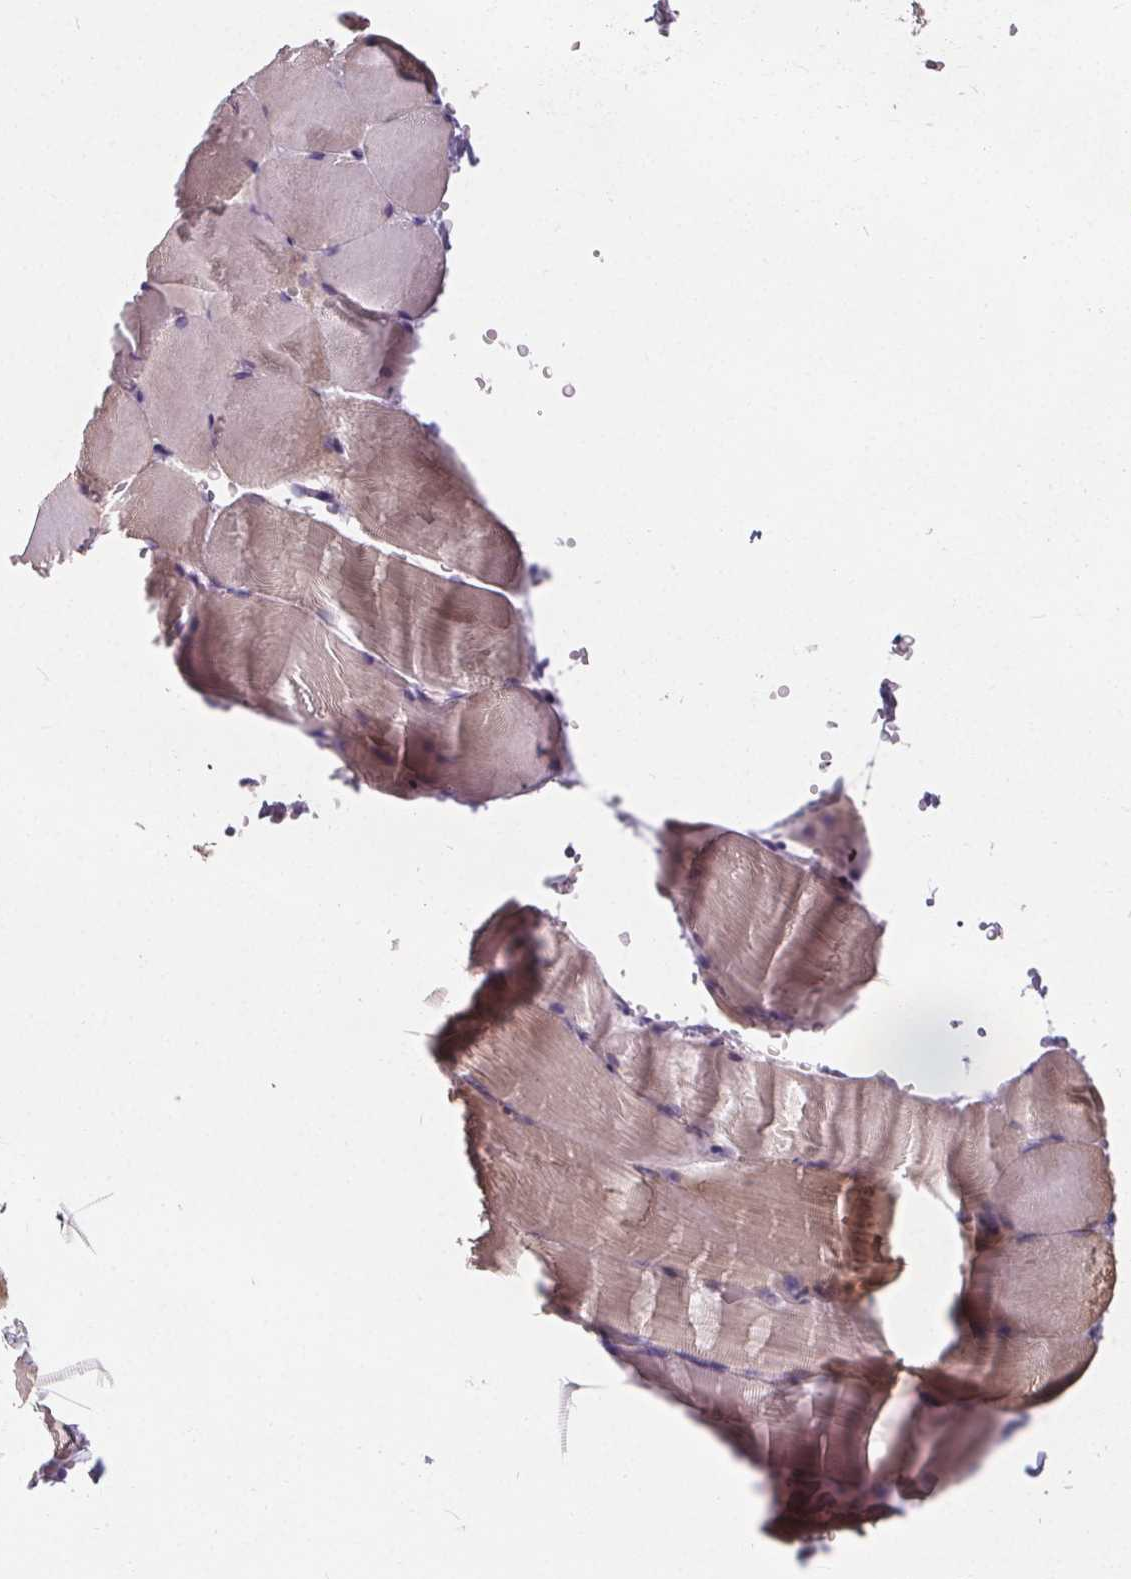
{"staining": {"intensity": "weak", "quantity": "<25%", "location": "cytoplasmic/membranous"}, "tissue": "skeletal muscle", "cell_type": "Myocytes", "image_type": "normal", "snomed": [{"axis": "morphology", "description": "Normal tissue, NOS"}, {"axis": "topography", "description": "Skeletal muscle"}], "caption": "This is an IHC micrograph of unremarkable human skeletal muscle. There is no staining in myocytes.", "gene": "ADRB1", "patient": {"sex": "female", "age": 37}}